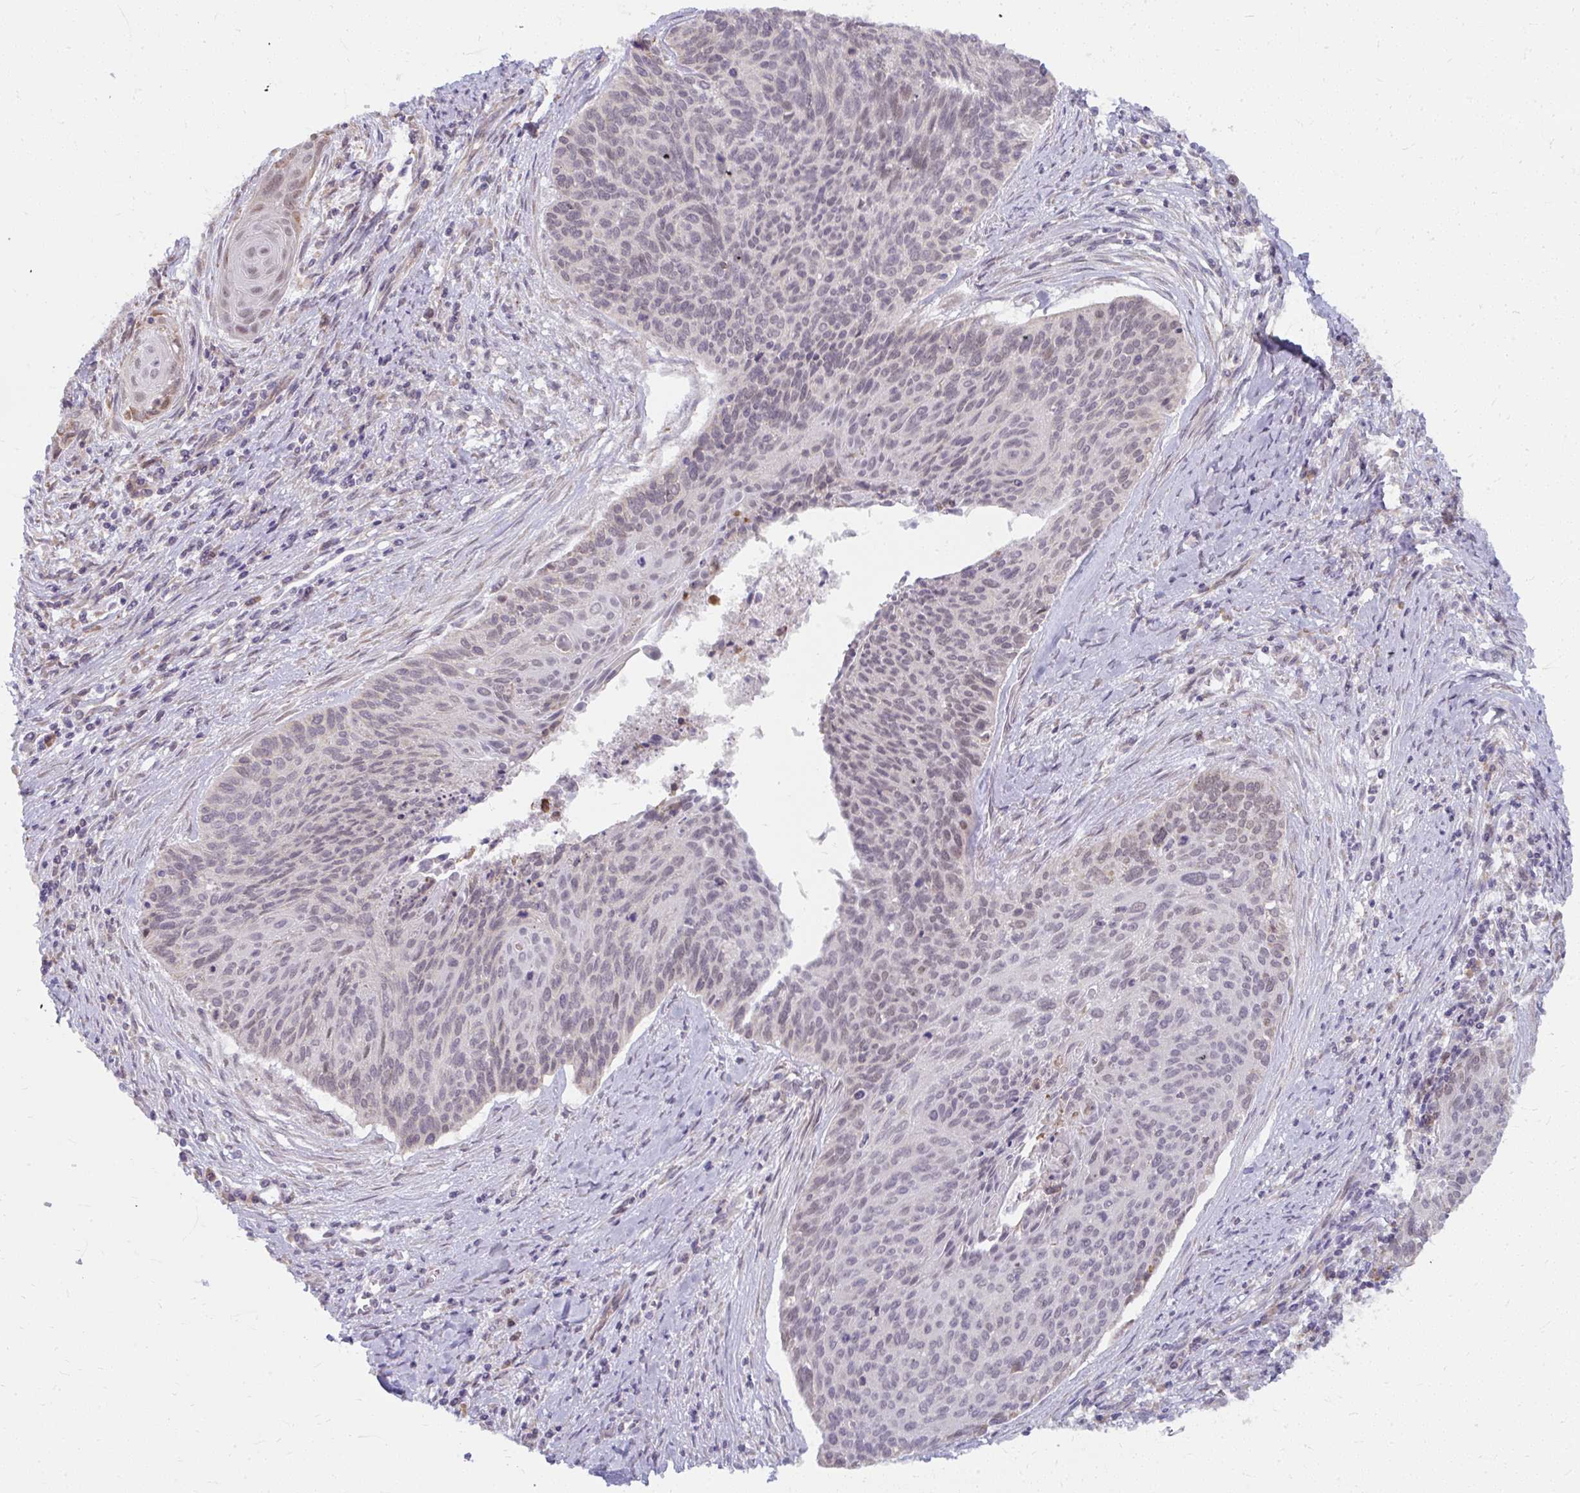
{"staining": {"intensity": "negative", "quantity": "none", "location": "none"}, "tissue": "cervical cancer", "cell_type": "Tumor cells", "image_type": "cancer", "snomed": [{"axis": "morphology", "description": "Squamous cell carcinoma, NOS"}, {"axis": "topography", "description": "Cervix"}], "caption": "A high-resolution histopathology image shows immunohistochemistry staining of squamous cell carcinoma (cervical), which shows no significant positivity in tumor cells.", "gene": "NMNAT1", "patient": {"sex": "female", "age": 55}}